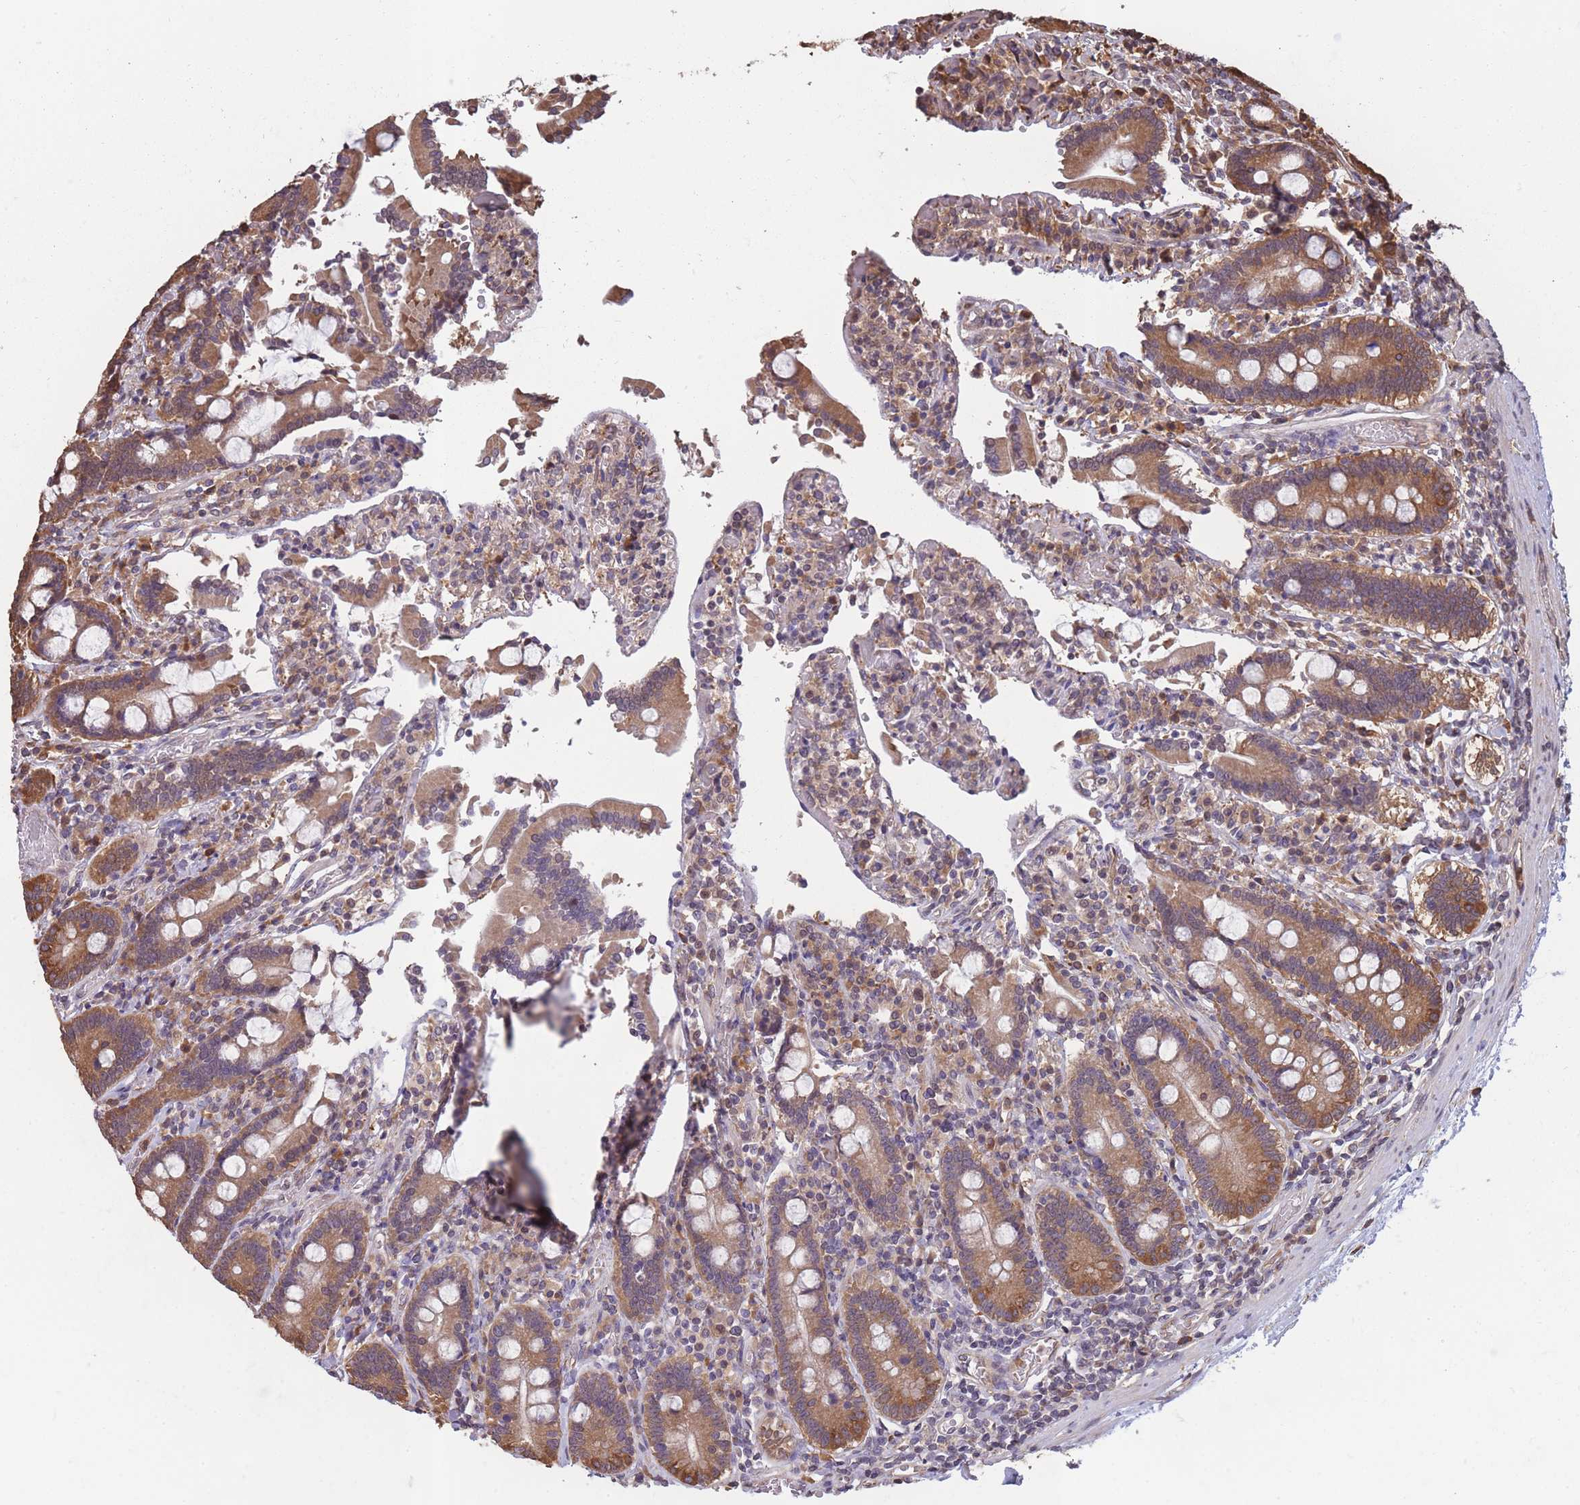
{"staining": {"intensity": "moderate", "quantity": ">75%", "location": "cytoplasmic/membranous"}, "tissue": "duodenum", "cell_type": "Glandular cells", "image_type": "normal", "snomed": [{"axis": "morphology", "description": "Normal tissue, NOS"}, {"axis": "topography", "description": "Duodenum"}], "caption": "Immunohistochemistry (IHC) micrograph of unremarkable duodenum: duodenum stained using immunohistochemistry (IHC) displays medium levels of moderate protein expression localized specifically in the cytoplasmic/membranous of glandular cells, appearing as a cytoplasmic/membranous brown color.", "gene": "ARL13B", "patient": {"sex": "male", "age": 55}}